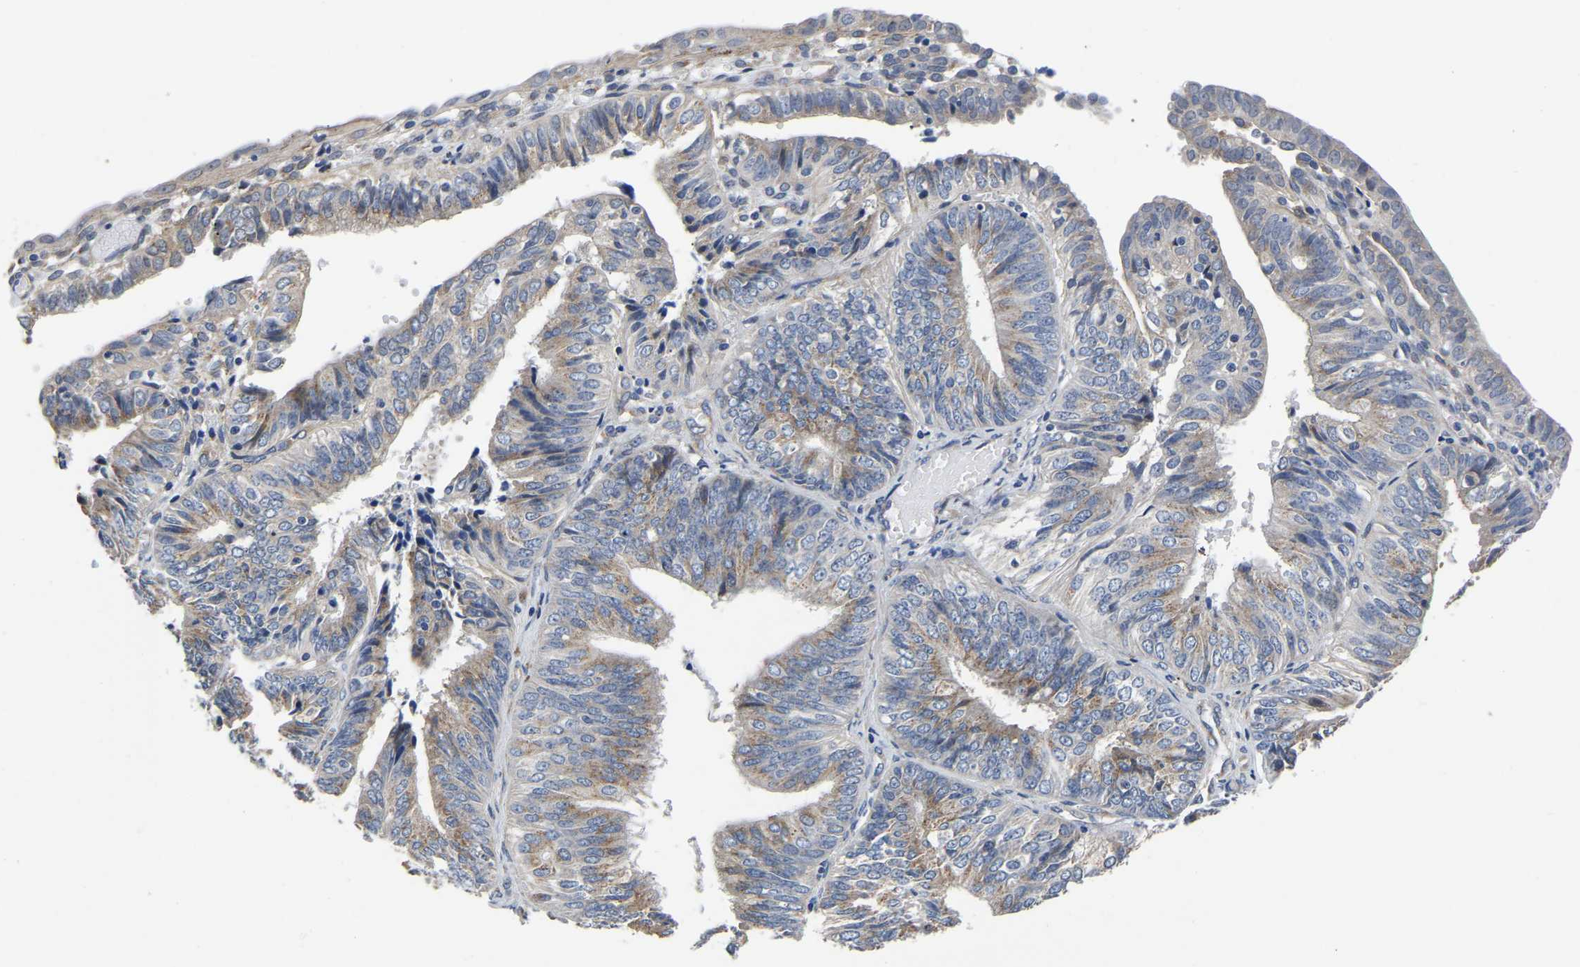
{"staining": {"intensity": "weak", "quantity": ">75%", "location": "cytoplasmic/membranous"}, "tissue": "endometrial cancer", "cell_type": "Tumor cells", "image_type": "cancer", "snomed": [{"axis": "morphology", "description": "Adenocarcinoma, NOS"}, {"axis": "topography", "description": "Endometrium"}], "caption": "Endometrial adenocarcinoma stained for a protein (brown) shows weak cytoplasmic/membranous positive expression in approximately >75% of tumor cells.", "gene": "PDLIM7", "patient": {"sex": "female", "age": 58}}